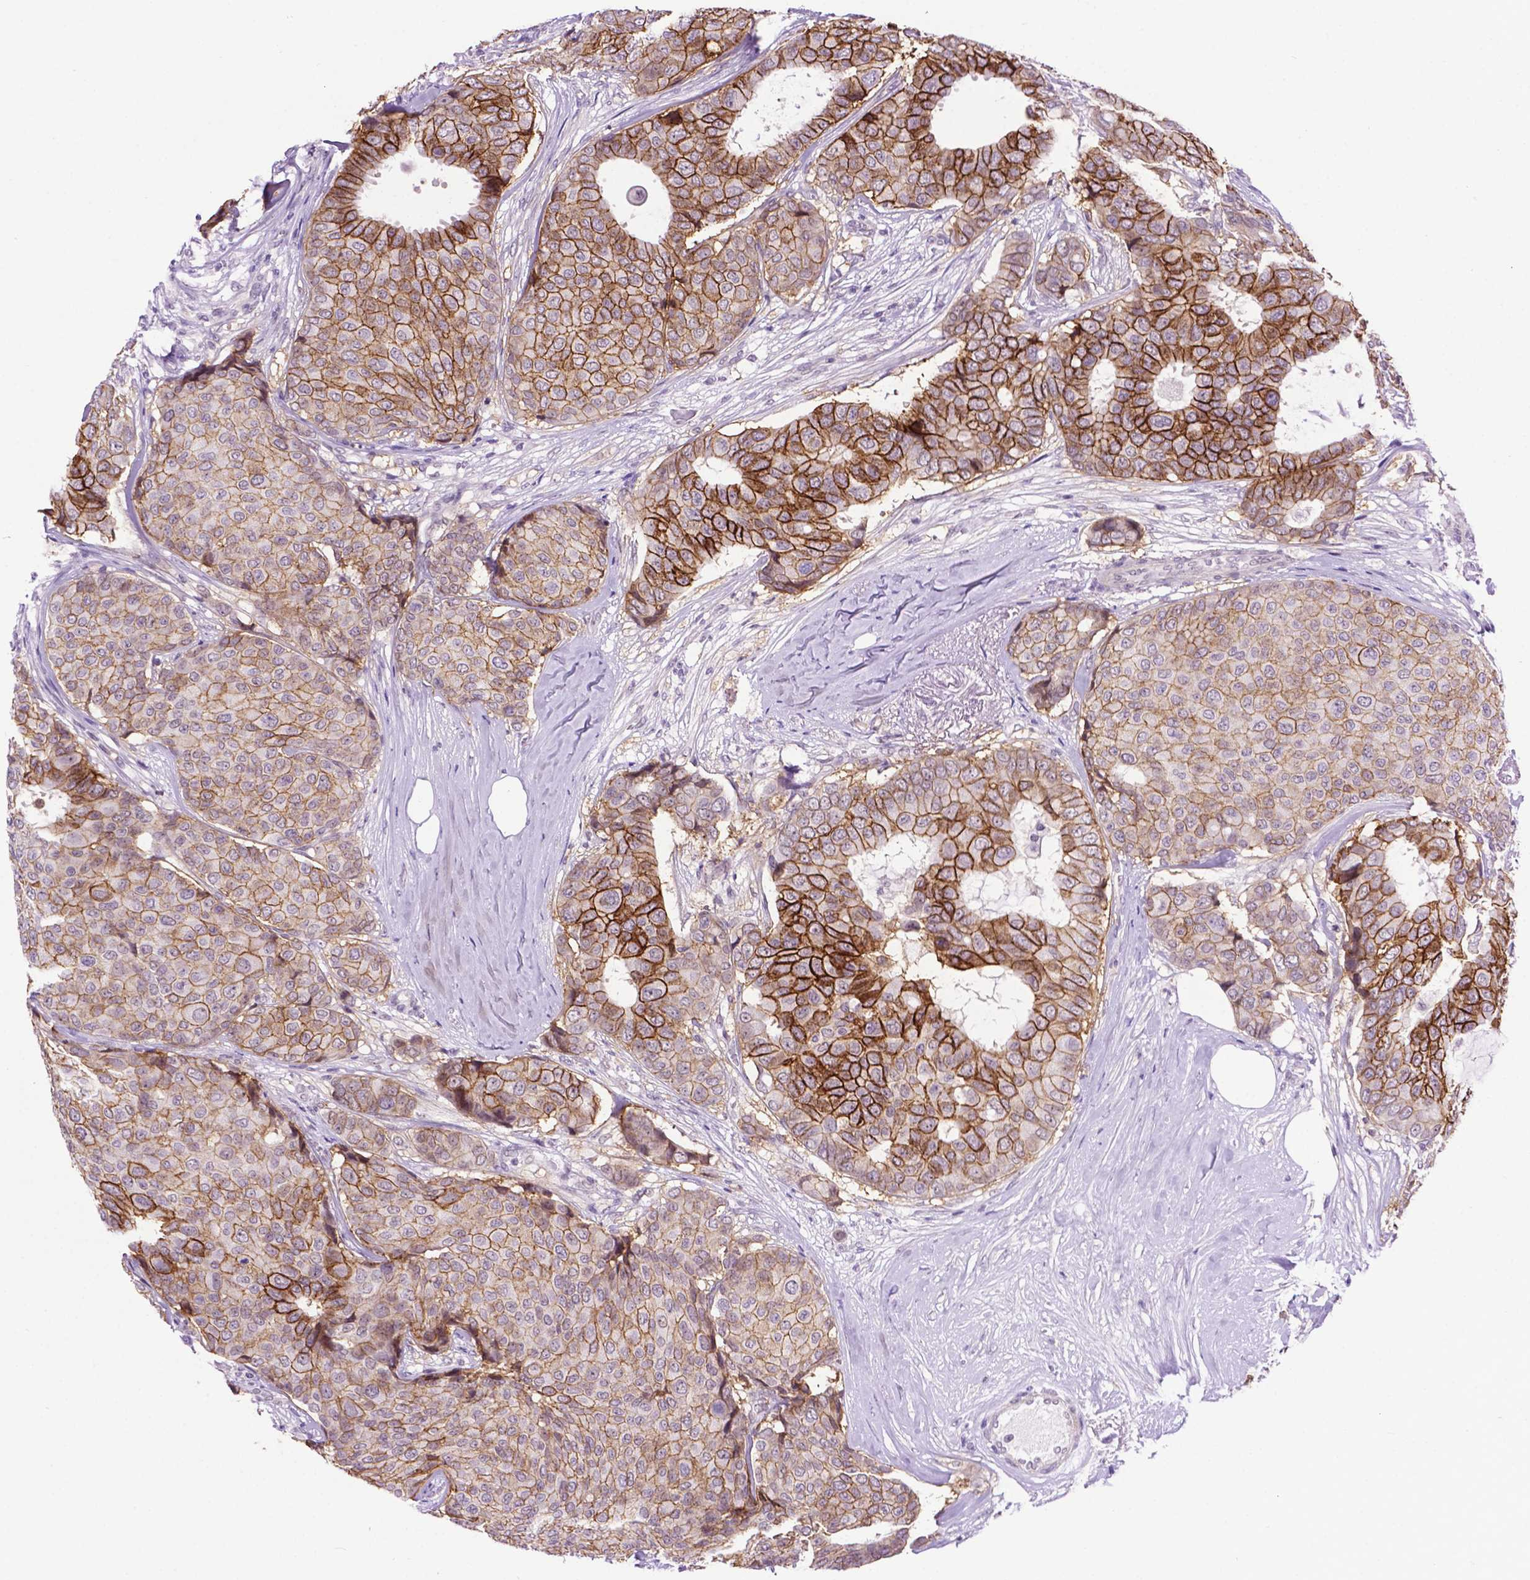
{"staining": {"intensity": "strong", "quantity": "25%-75%", "location": "cytoplasmic/membranous"}, "tissue": "breast cancer", "cell_type": "Tumor cells", "image_type": "cancer", "snomed": [{"axis": "morphology", "description": "Duct carcinoma"}, {"axis": "topography", "description": "Breast"}], "caption": "This is an image of IHC staining of breast cancer, which shows strong staining in the cytoplasmic/membranous of tumor cells.", "gene": "TACSTD2", "patient": {"sex": "female", "age": 75}}